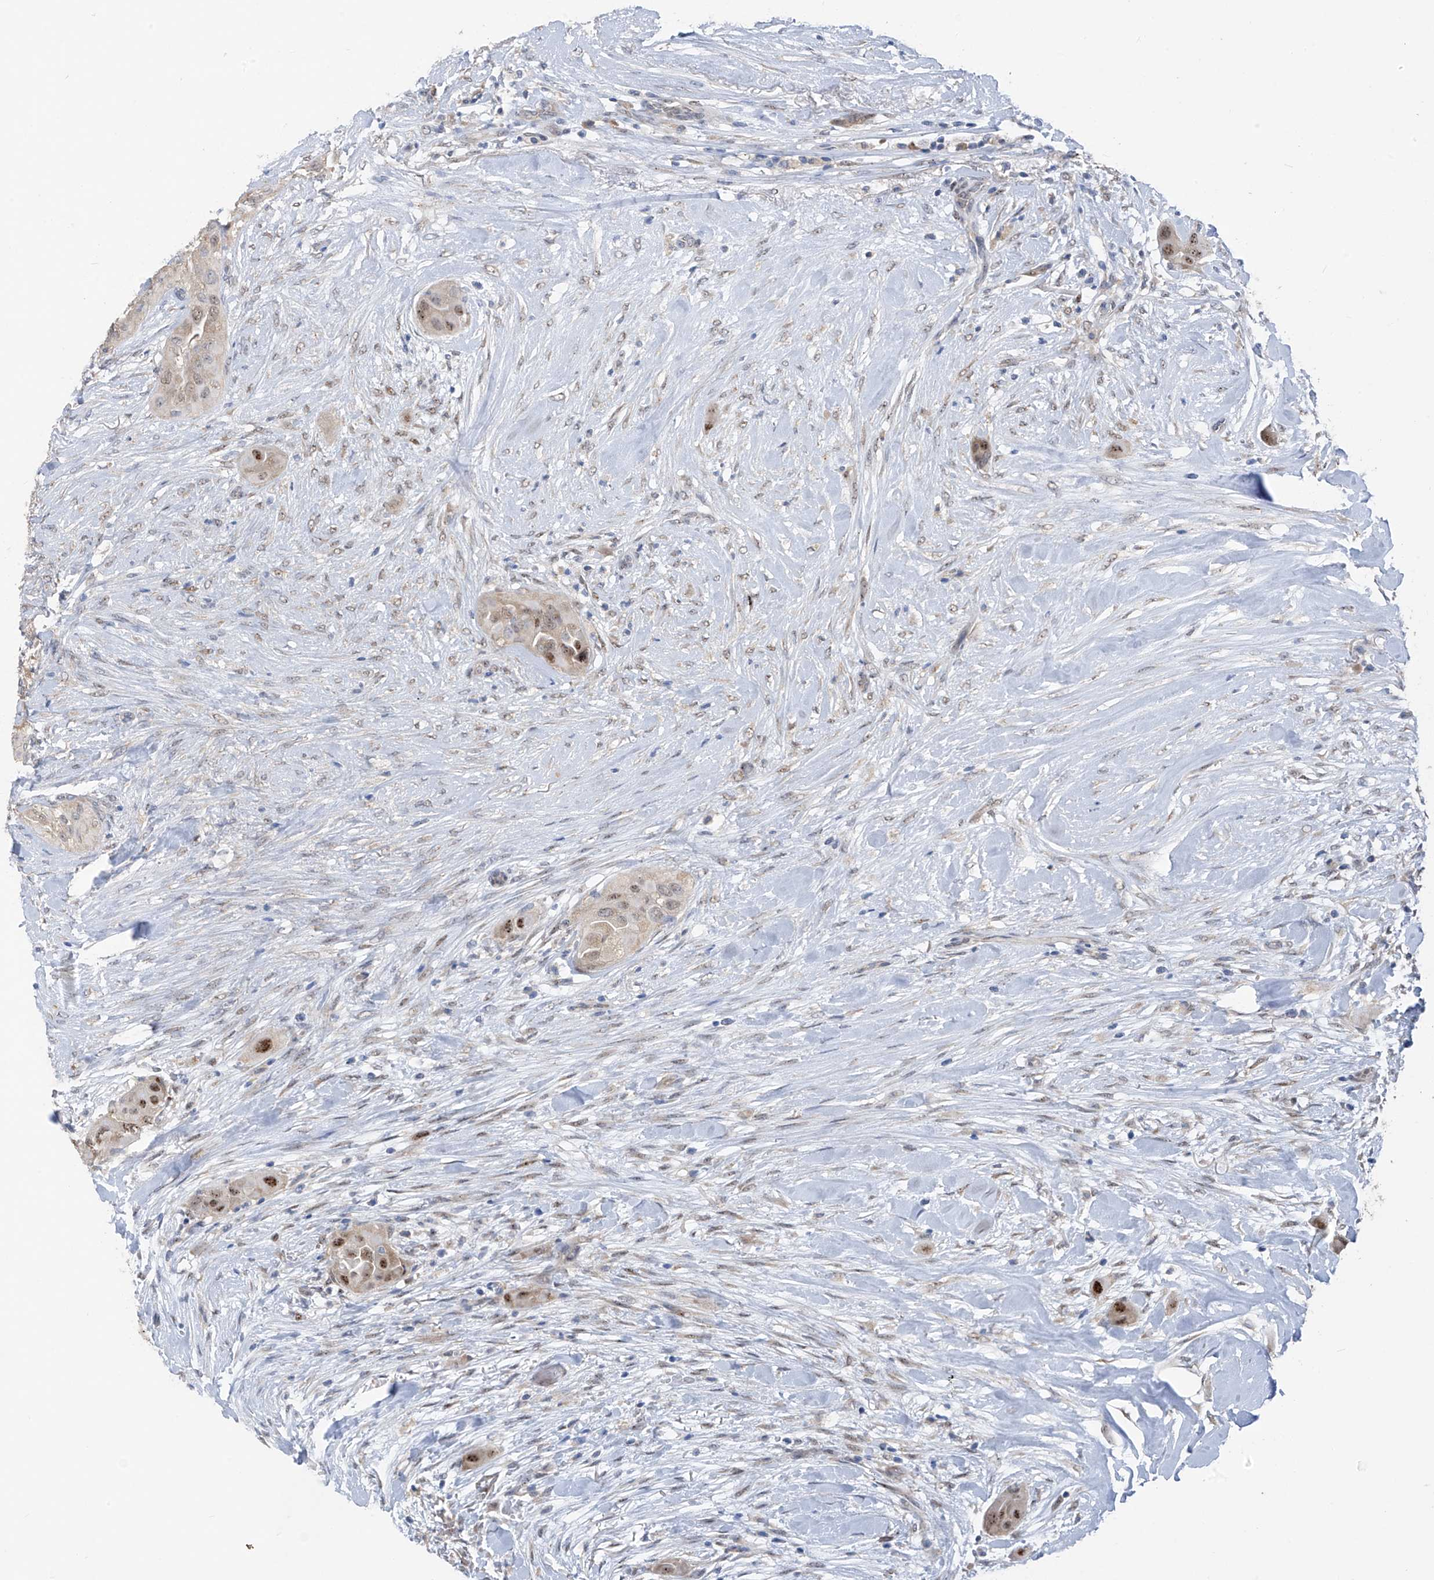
{"staining": {"intensity": "moderate", "quantity": "25%-75%", "location": "nuclear"}, "tissue": "thyroid cancer", "cell_type": "Tumor cells", "image_type": "cancer", "snomed": [{"axis": "morphology", "description": "Papillary adenocarcinoma, NOS"}, {"axis": "topography", "description": "Thyroid gland"}], "caption": "Moderate nuclear expression is appreciated in approximately 25%-75% of tumor cells in thyroid papillary adenocarcinoma. The staining was performed using DAB to visualize the protein expression in brown, while the nuclei were stained in blue with hematoxylin (Magnification: 20x).", "gene": "RPL4", "patient": {"sex": "female", "age": 59}}